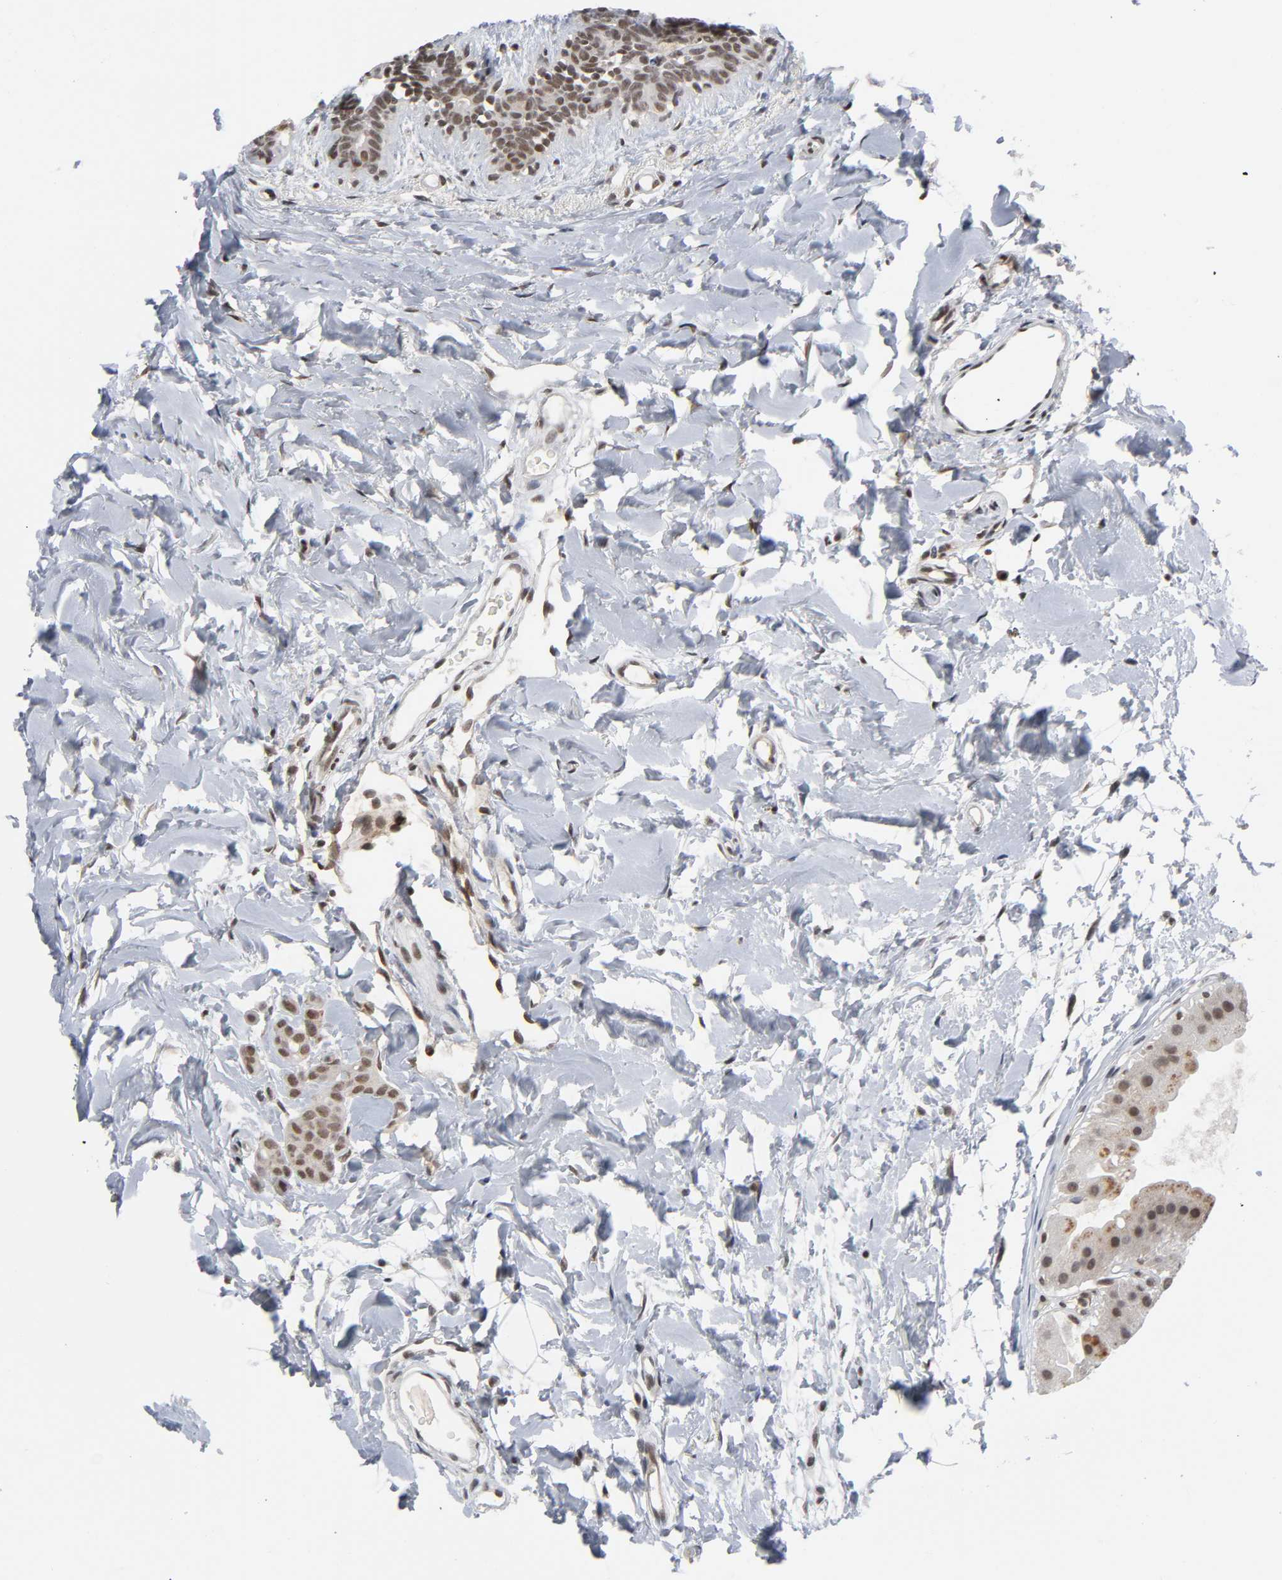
{"staining": {"intensity": "moderate", "quantity": ">75%", "location": "cytoplasmic/membranous,nuclear"}, "tissue": "breast cancer", "cell_type": "Tumor cells", "image_type": "cancer", "snomed": [{"axis": "morphology", "description": "Lobular carcinoma, in situ"}, {"axis": "morphology", "description": "Lobular carcinoma"}, {"axis": "topography", "description": "Breast"}], "caption": "Immunohistochemical staining of human breast lobular carcinoma exhibits medium levels of moderate cytoplasmic/membranous and nuclear protein positivity in approximately >75% of tumor cells.", "gene": "ZNF384", "patient": {"sex": "female", "age": 41}}